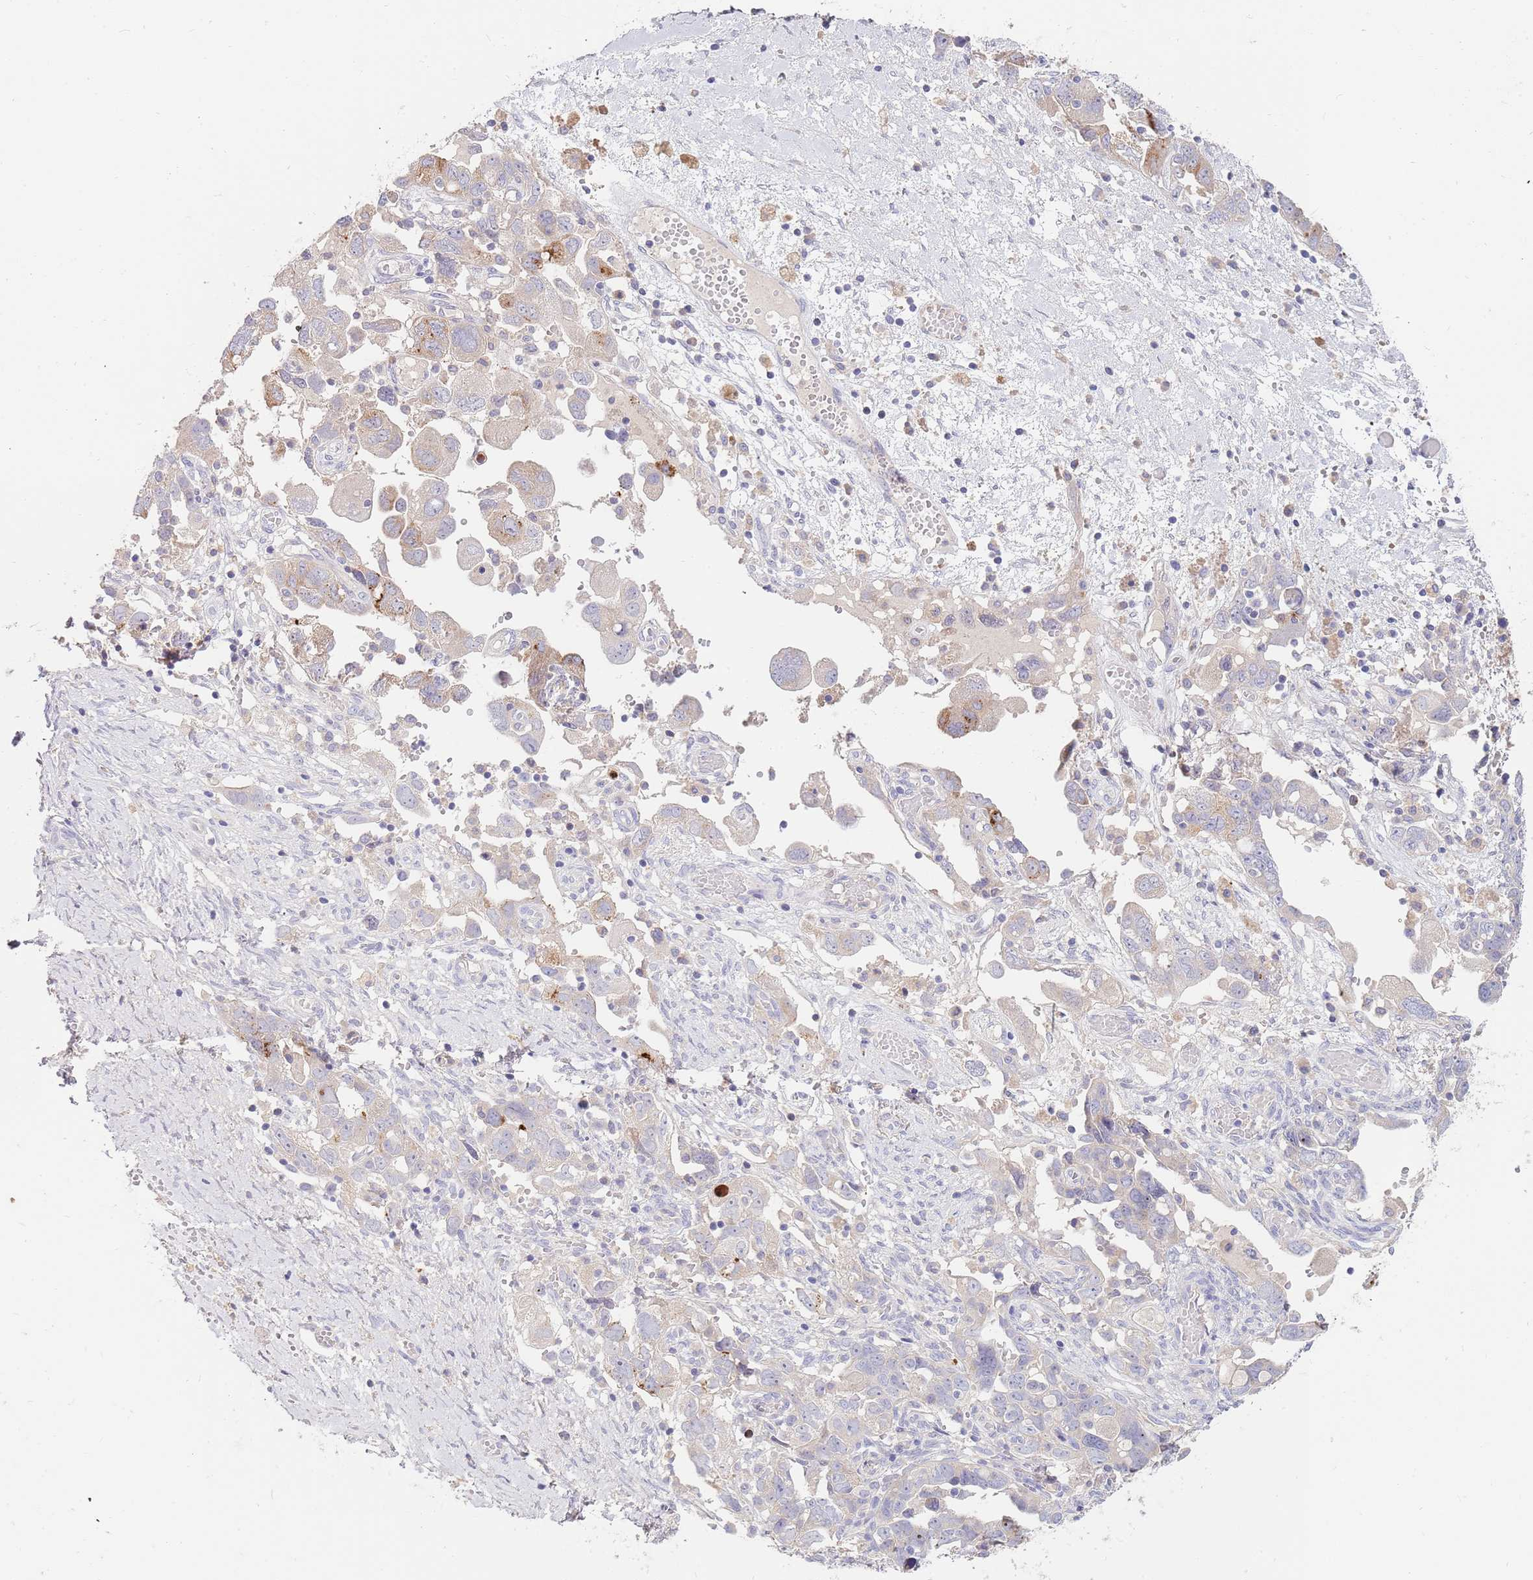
{"staining": {"intensity": "moderate", "quantity": "<25%", "location": "cytoplasmic/membranous"}, "tissue": "ovarian cancer", "cell_type": "Tumor cells", "image_type": "cancer", "snomed": [{"axis": "morphology", "description": "Carcinoma, NOS"}, {"axis": "morphology", "description": "Cystadenocarcinoma, serous, NOS"}, {"axis": "topography", "description": "Ovary"}], "caption": "Immunohistochemical staining of ovarian cancer (carcinoma) displays moderate cytoplasmic/membranous protein positivity in about <25% of tumor cells. (DAB IHC with brightfield microscopy, high magnification).", "gene": "BORCS5", "patient": {"sex": "female", "age": 69}}